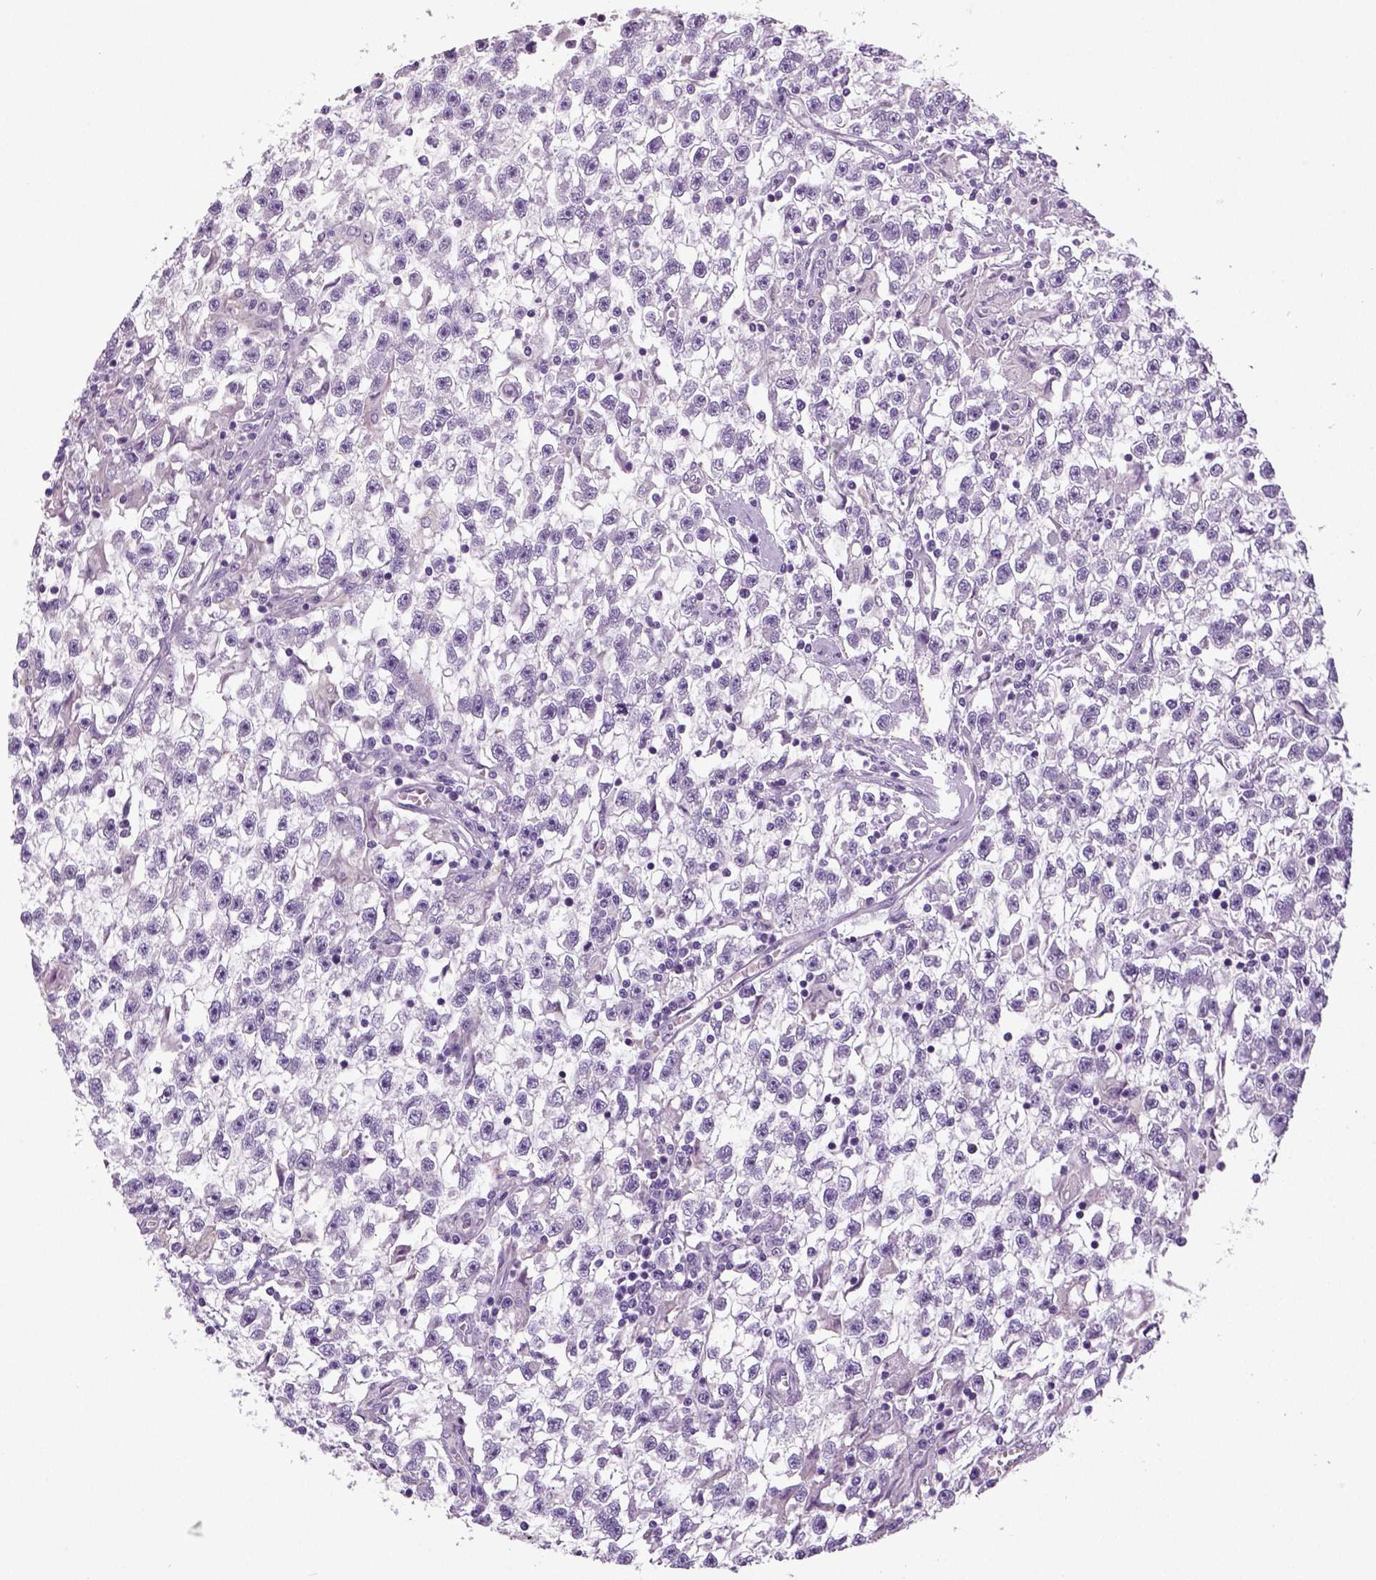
{"staining": {"intensity": "negative", "quantity": "none", "location": "none"}, "tissue": "testis cancer", "cell_type": "Tumor cells", "image_type": "cancer", "snomed": [{"axis": "morphology", "description": "Seminoma, NOS"}, {"axis": "topography", "description": "Testis"}], "caption": "This is an IHC micrograph of seminoma (testis). There is no staining in tumor cells.", "gene": "NECAB2", "patient": {"sex": "male", "age": 31}}